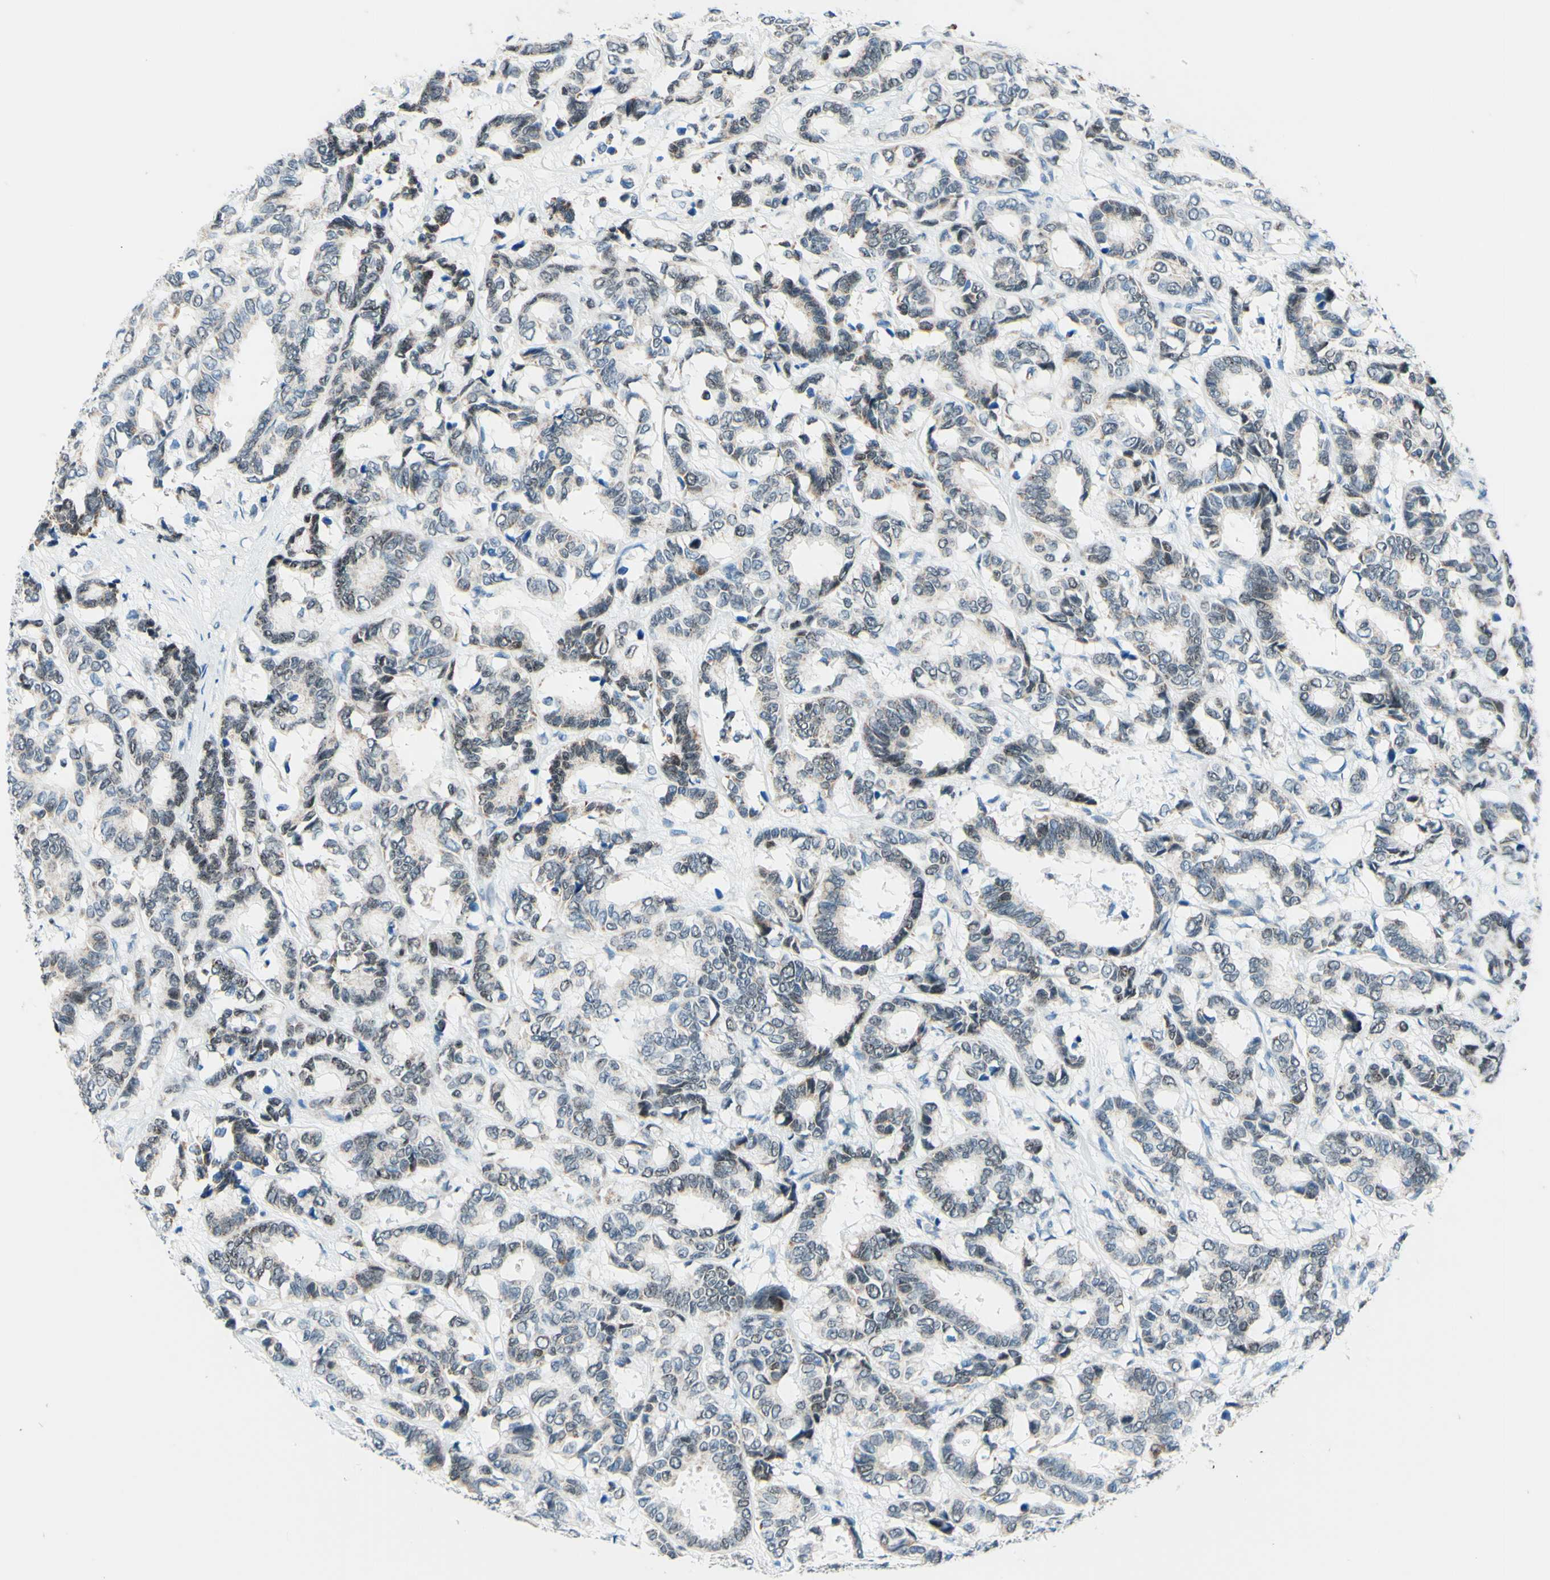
{"staining": {"intensity": "weak", "quantity": "25%-75%", "location": "cytoplasmic/membranous,nuclear"}, "tissue": "breast cancer", "cell_type": "Tumor cells", "image_type": "cancer", "snomed": [{"axis": "morphology", "description": "Duct carcinoma"}, {"axis": "topography", "description": "Breast"}], "caption": "Human breast invasive ductal carcinoma stained with a brown dye demonstrates weak cytoplasmic/membranous and nuclear positive expression in about 25%-75% of tumor cells.", "gene": "CBX7", "patient": {"sex": "female", "age": 87}}